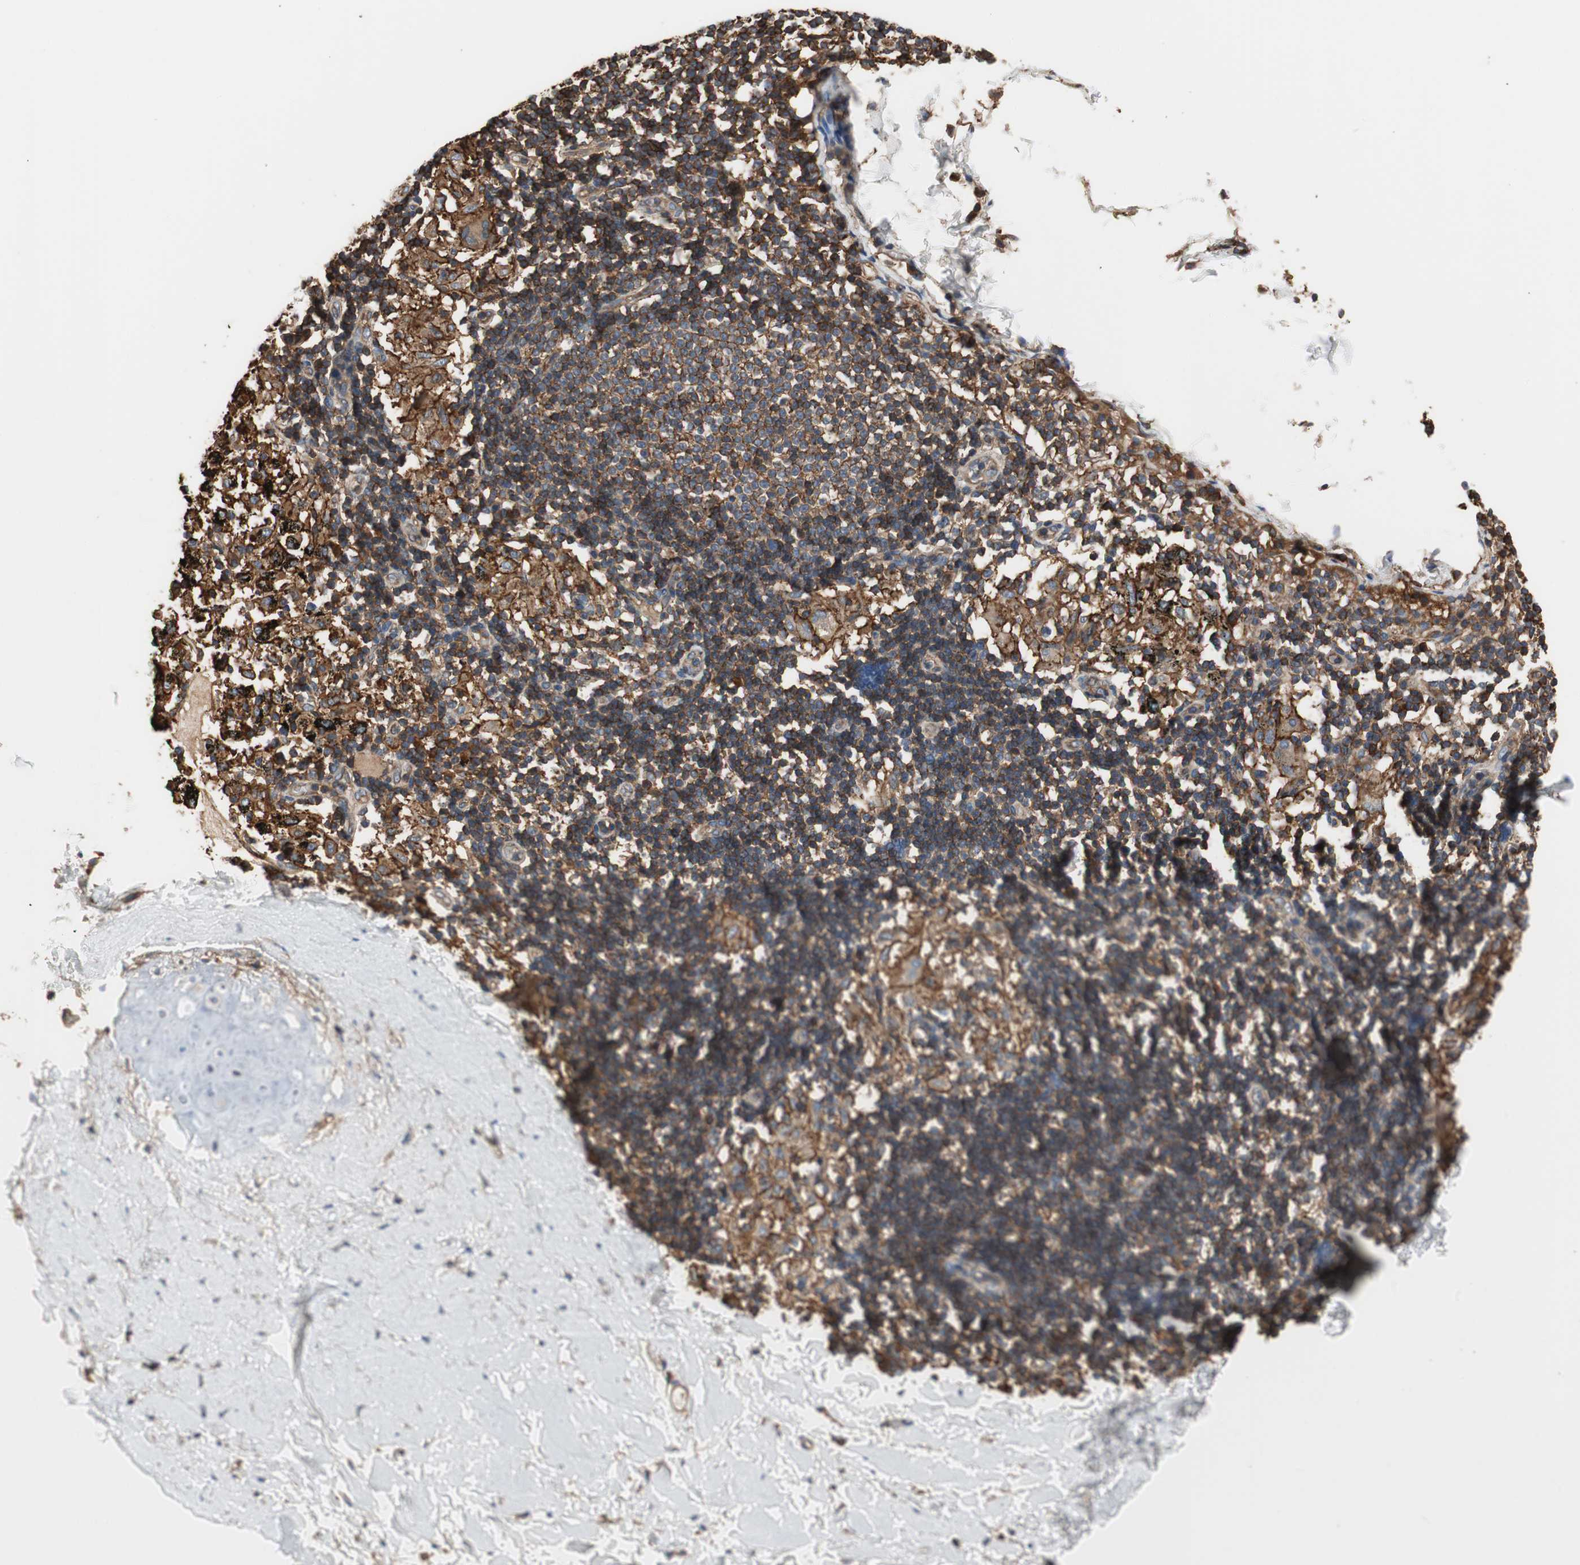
{"staining": {"intensity": "moderate", "quantity": ">75%", "location": "cytoplasmic/membranous"}, "tissue": "adipose tissue", "cell_type": "Adipocytes", "image_type": "normal", "snomed": [{"axis": "morphology", "description": "Normal tissue, NOS"}, {"axis": "topography", "description": "Cartilage tissue"}, {"axis": "topography", "description": "Bronchus"}], "caption": "IHC histopathology image of normal adipose tissue: human adipose tissue stained using IHC exhibits medium levels of moderate protein expression localized specifically in the cytoplasmic/membranous of adipocytes, appearing as a cytoplasmic/membranous brown color.", "gene": "IL1RL1", "patient": {"sex": "female", "age": 73}}